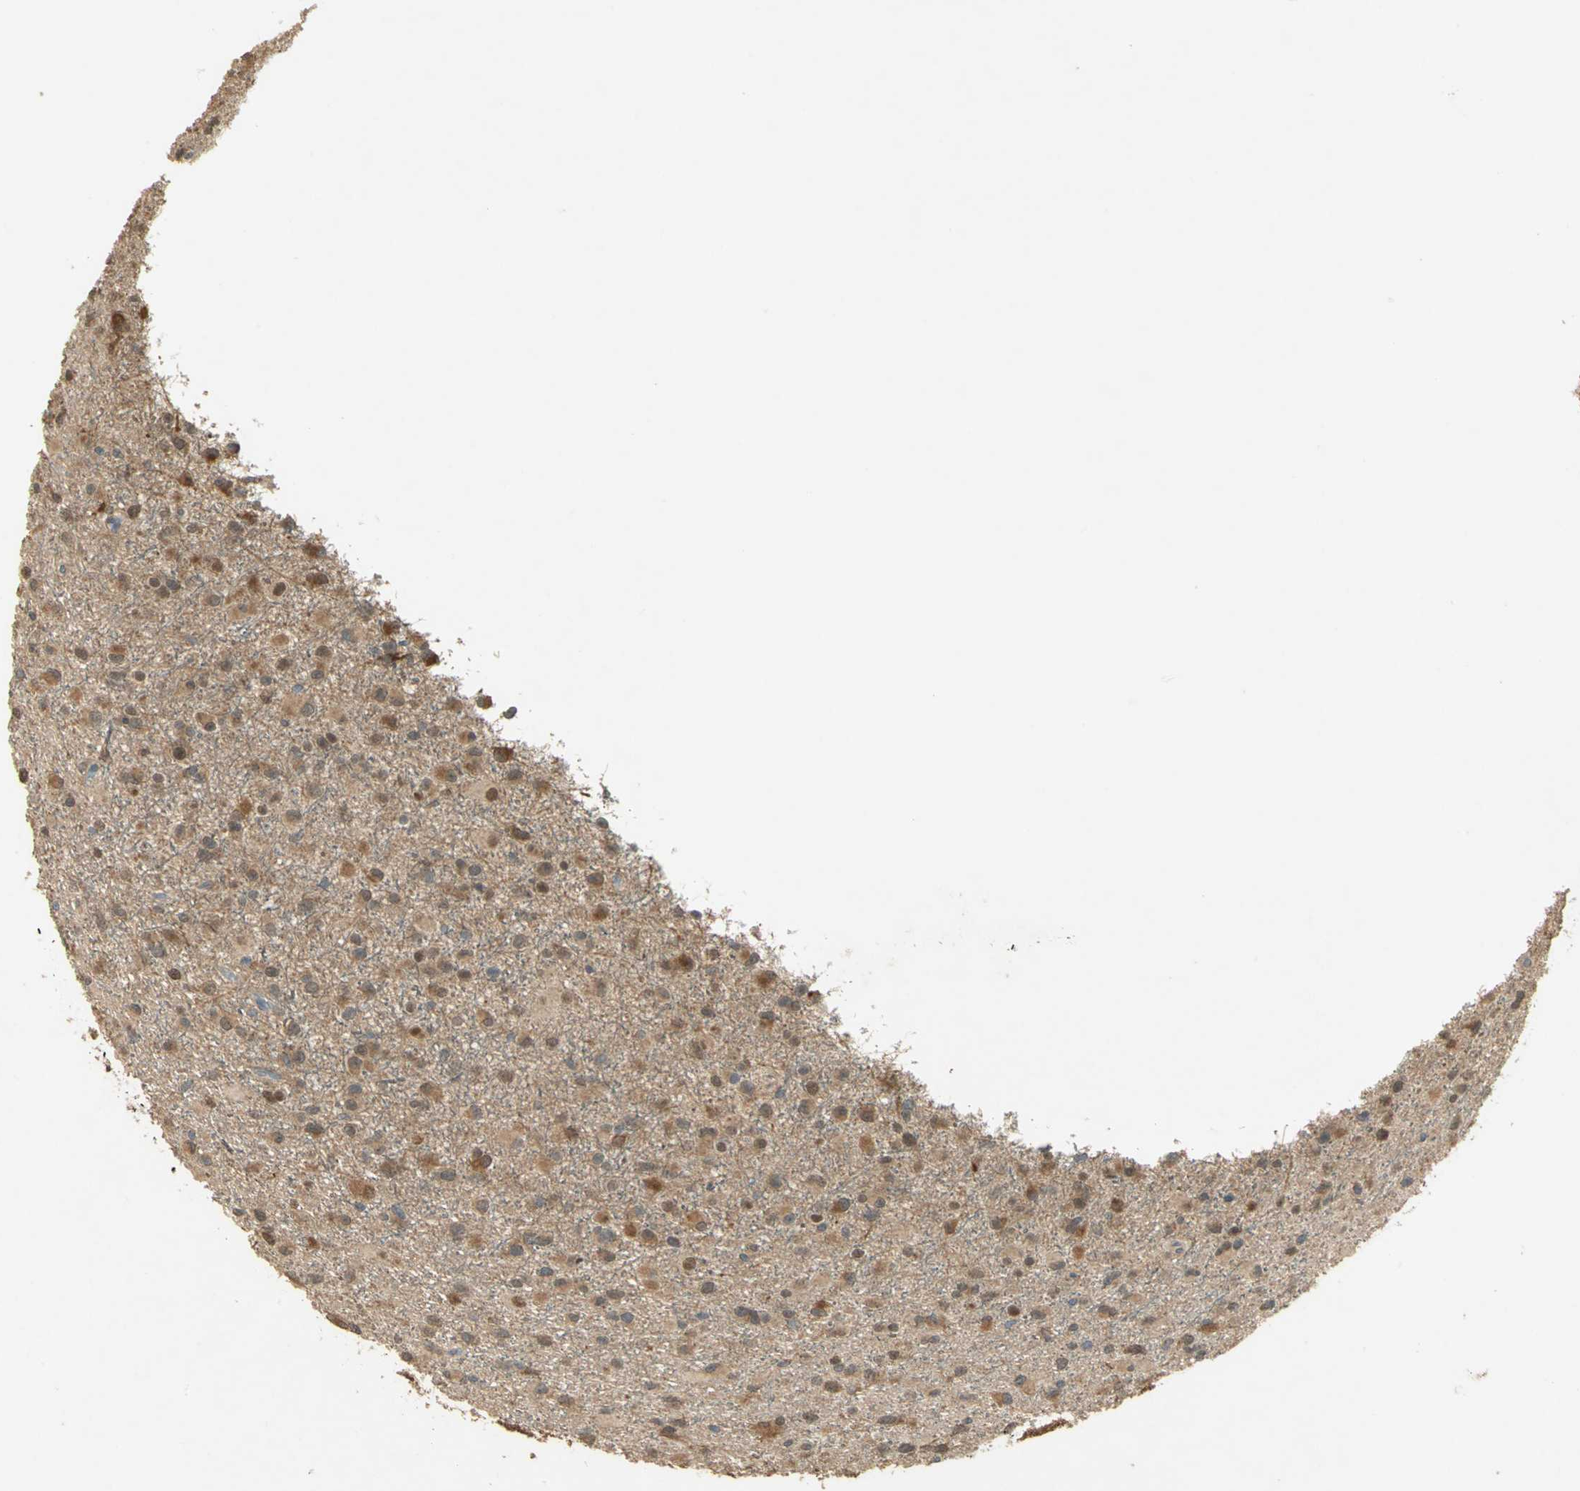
{"staining": {"intensity": "moderate", "quantity": ">75%", "location": "nuclear"}, "tissue": "glioma", "cell_type": "Tumor cells", "image_type": "cancer", "snomed": [{"axis": "morphology", "description": "Glioma, malignant, Low grade"}, {"axis": "topography", "description": "Brain"}], "caption": "Immunohistochemical staining of glioma exhibits medium levels of moderate nuclear expression in approximately >75% of tumor cells.", "gene": "BIRC2", "patient": {"sex": "male", "age": 42}}